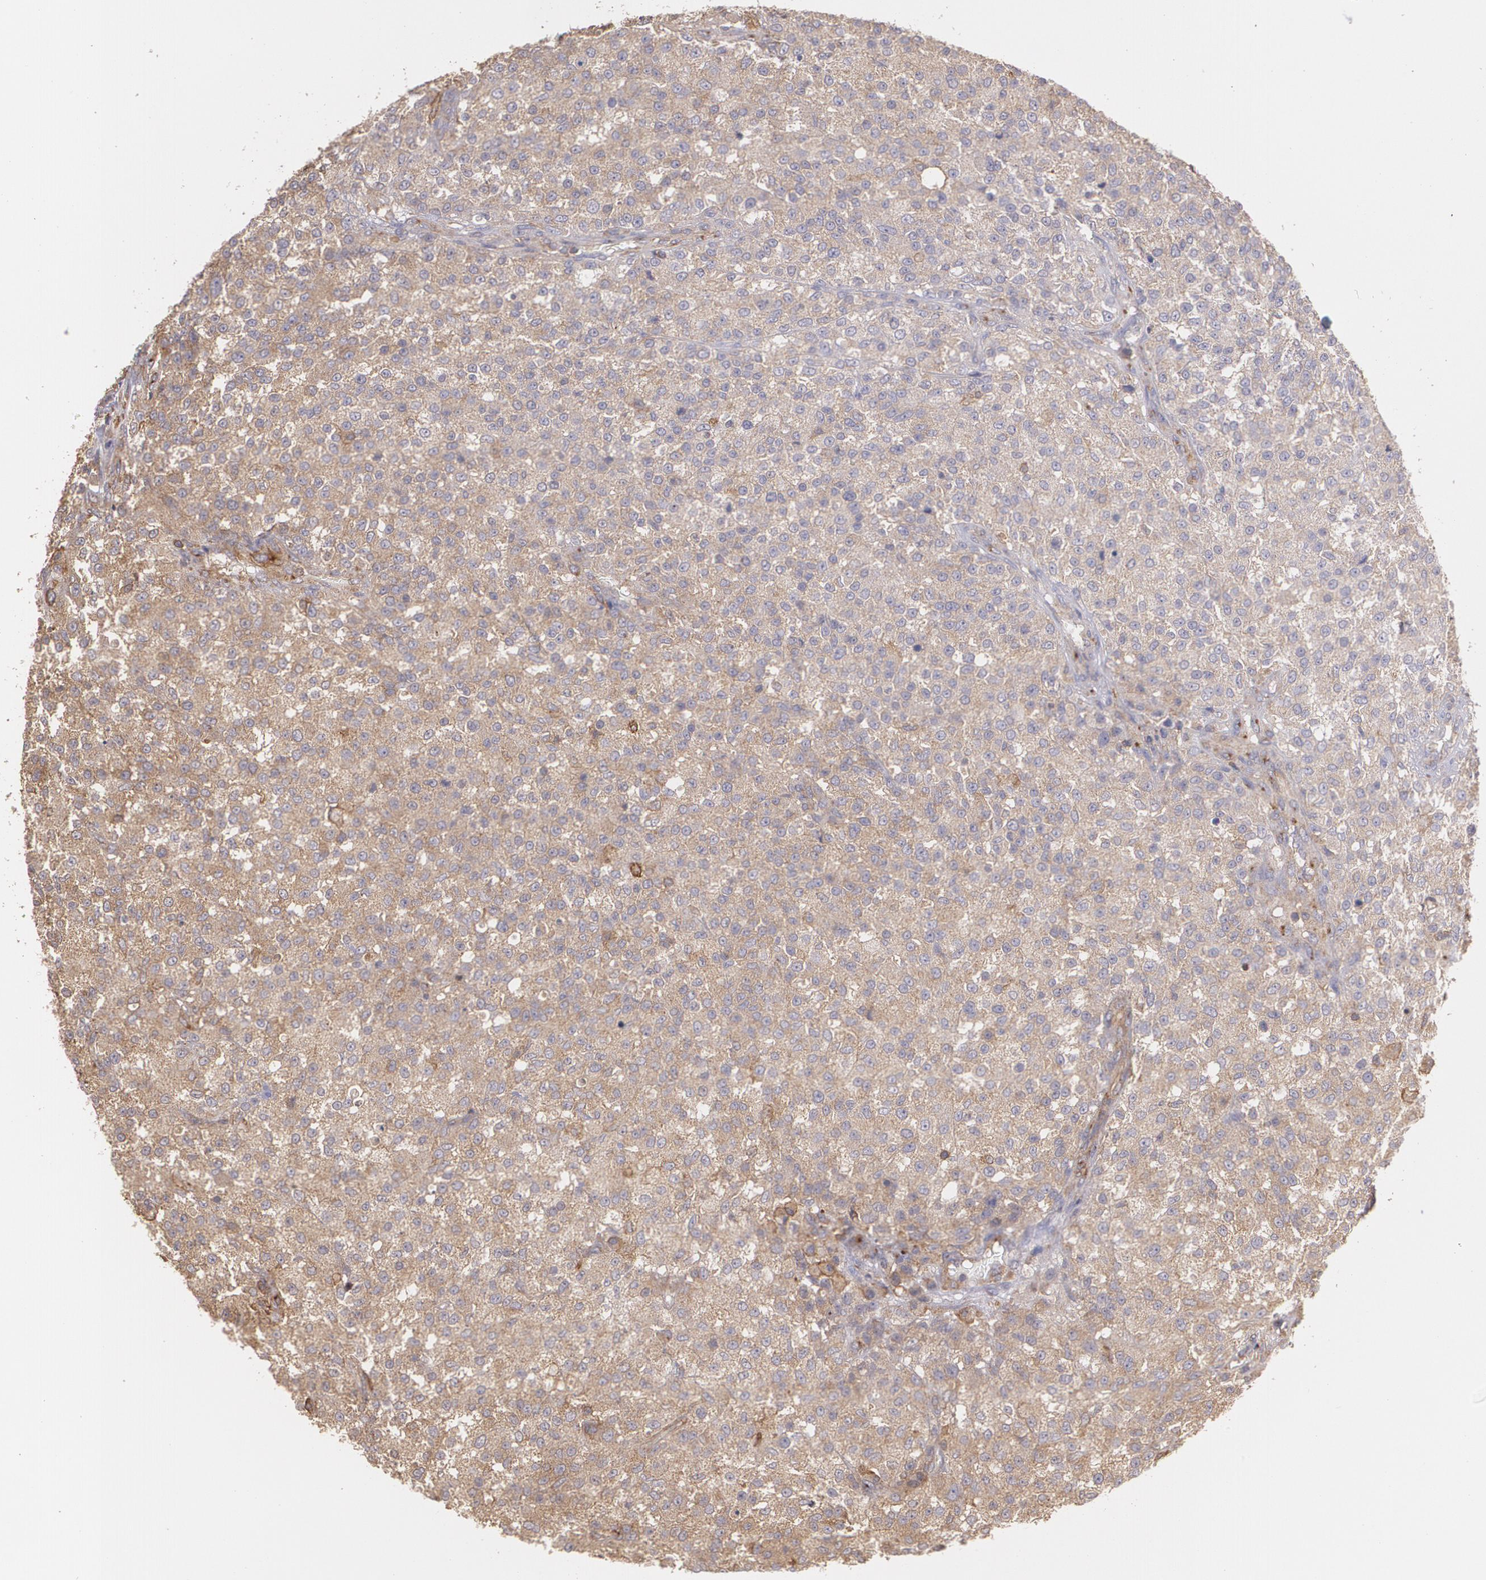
{"staining": {"intensity": "moderate", "quantity": ">75%", "location": "cytoplasmic/membranous"}, "tissue": "testis cancer", "cell_type": "Tumor cells", "image_type": "cancer", "snomed": [{"axis": "morphology", "description": "Seminoma, NOS"}, {"axis": "topography", "description": "Testis"}], "caption": "Immunohistochemistry (DAB) staining of human testis seminoma reveals moderate cytoplasmic/membranous protein expression in approximately >75% of tumor cells.", "gene": "ECE1", "patient": {"sex": "male", "age": 59}}